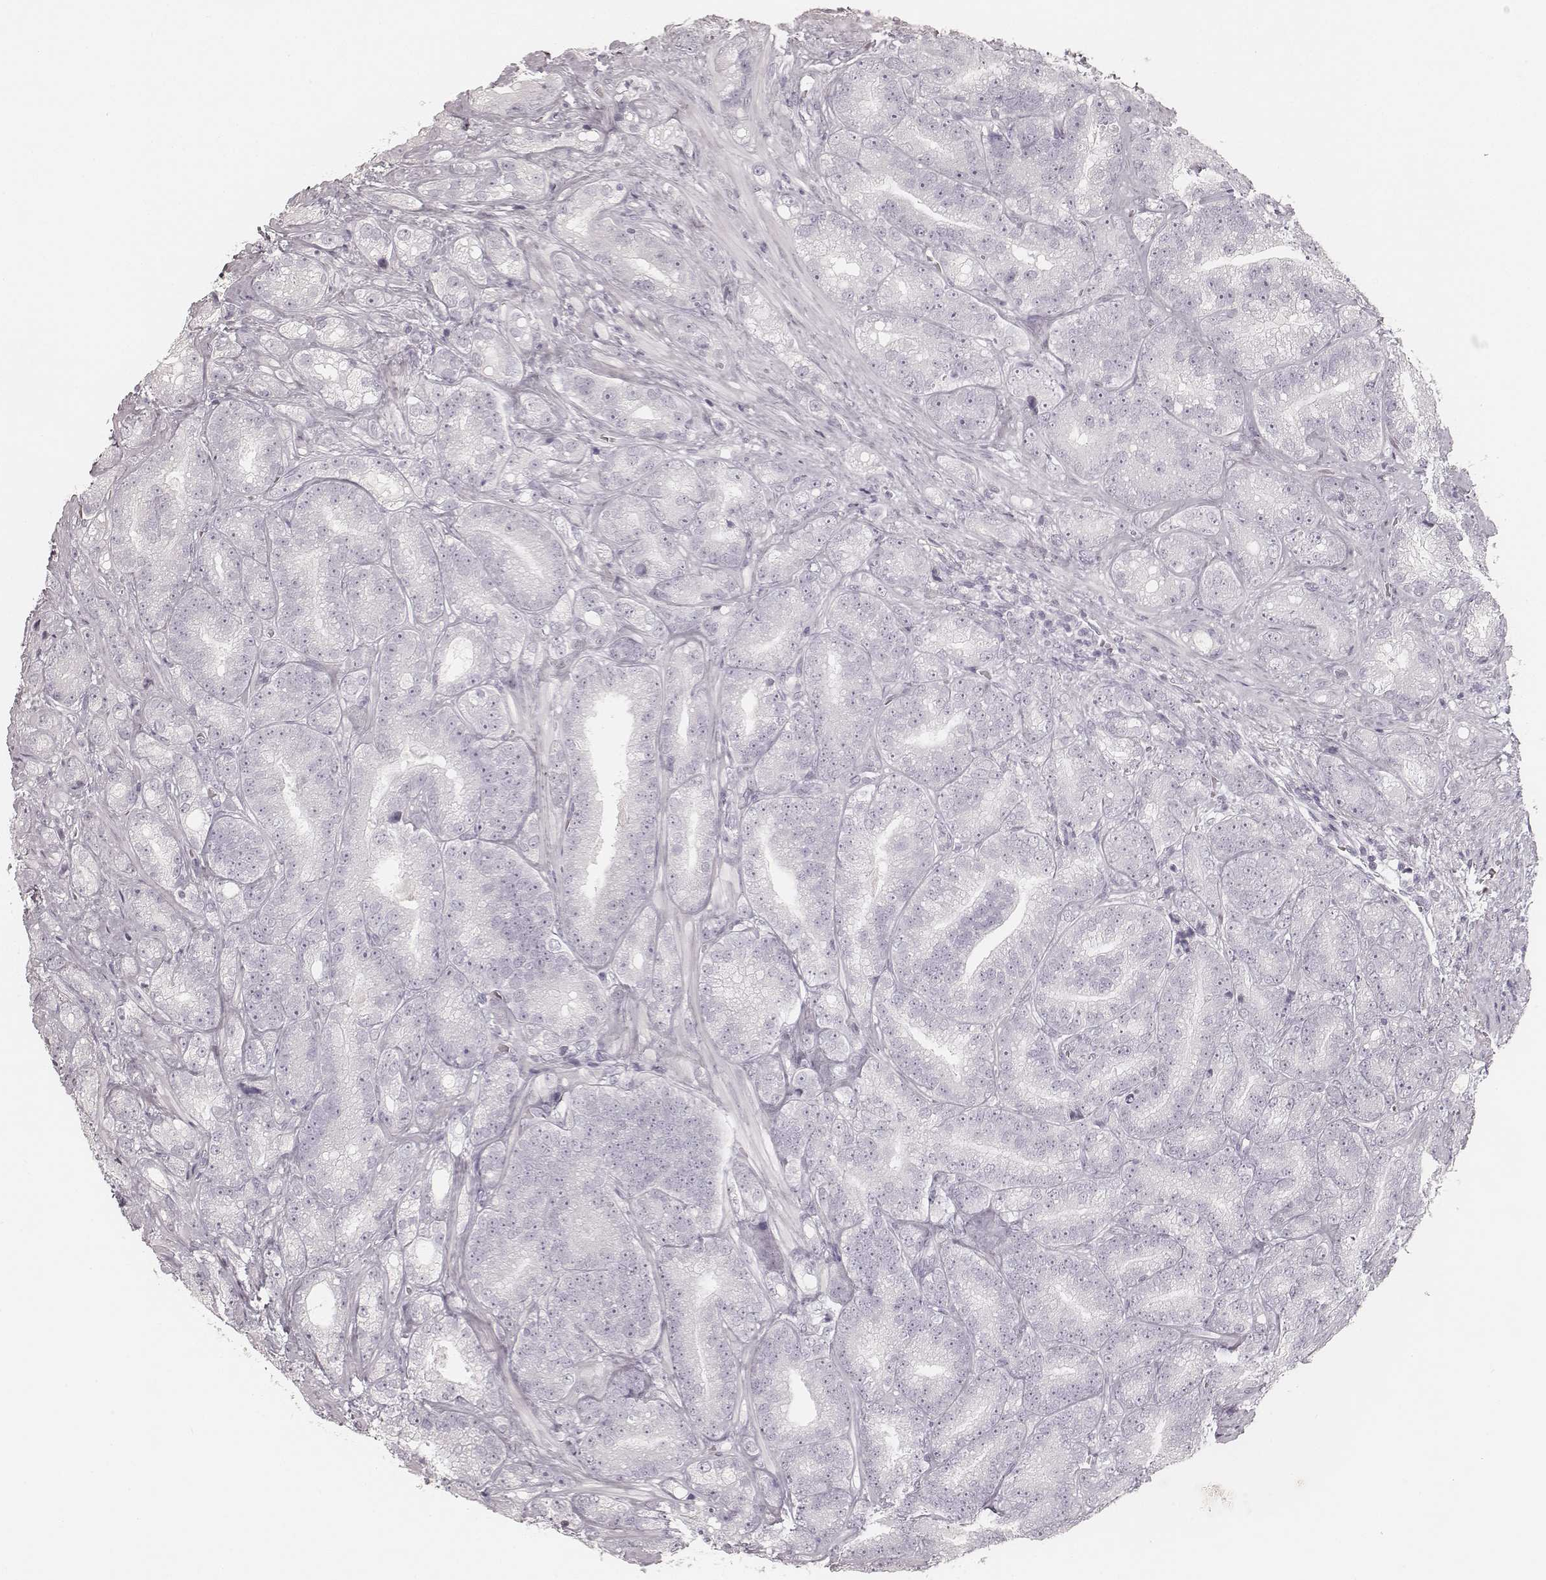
{"staining": {"intensity": "negative", "quantity": "none", "location": "none"}, "tissue": "prostate cancer", "cell_type": "Tumor cells", "image_type": "cancer", "snomed": [{"axis": "morphology", "description": "Adenocarcinoma, NOS"}, {"axis": "topography", "description": "Prostate"}], "caption": "The histopathology image exhibits no staining of tumor cells in adenocarcinoma (prostate). The staining was performed using DAB (3,3'-diaminobenzidine) to visualize the protein expression in brown, while the nuclei were stained in blue with hematoxylin (Magnification: 20x).", "gene": "KRT72", "patient": {"sex": "male", "age": 63}}